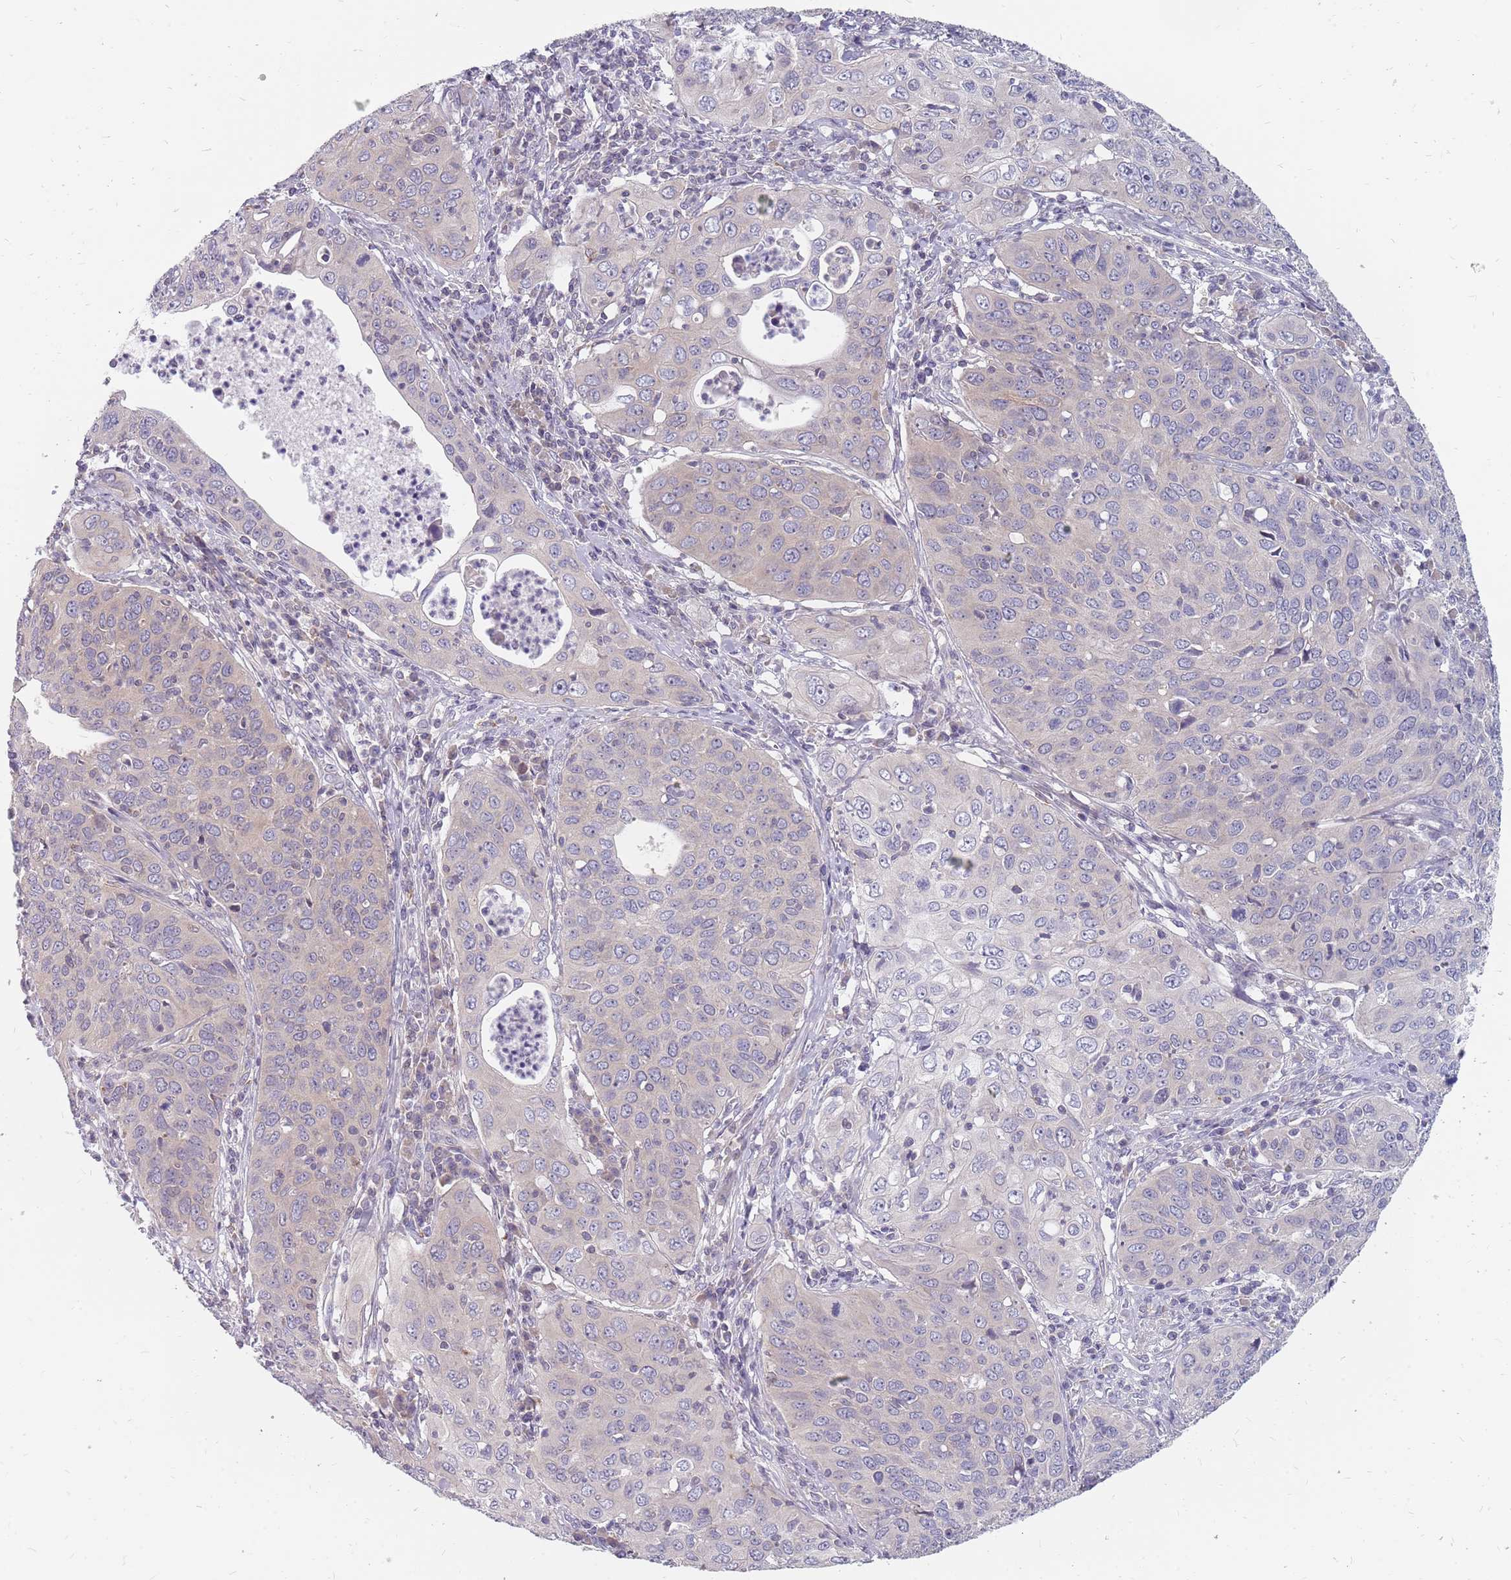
{"staining": {"intensity": "negative", "quantity": "none", "location": "none"}, "tissue": "cervical cancer", "cell_type": "Tumor cells", "image_type": "cancer", "snomed": [{"axis": "morphology", "description": "Squamous cell carcinoma, NOS"}, {"axis": "topography", "description": "Cervix"}], "caption": "Tumor cells are negative for protein expression in human cervical squamous cell carcinoma.", "gene": "CMTR2", "patient": {"sex": "female", "age": 36}}